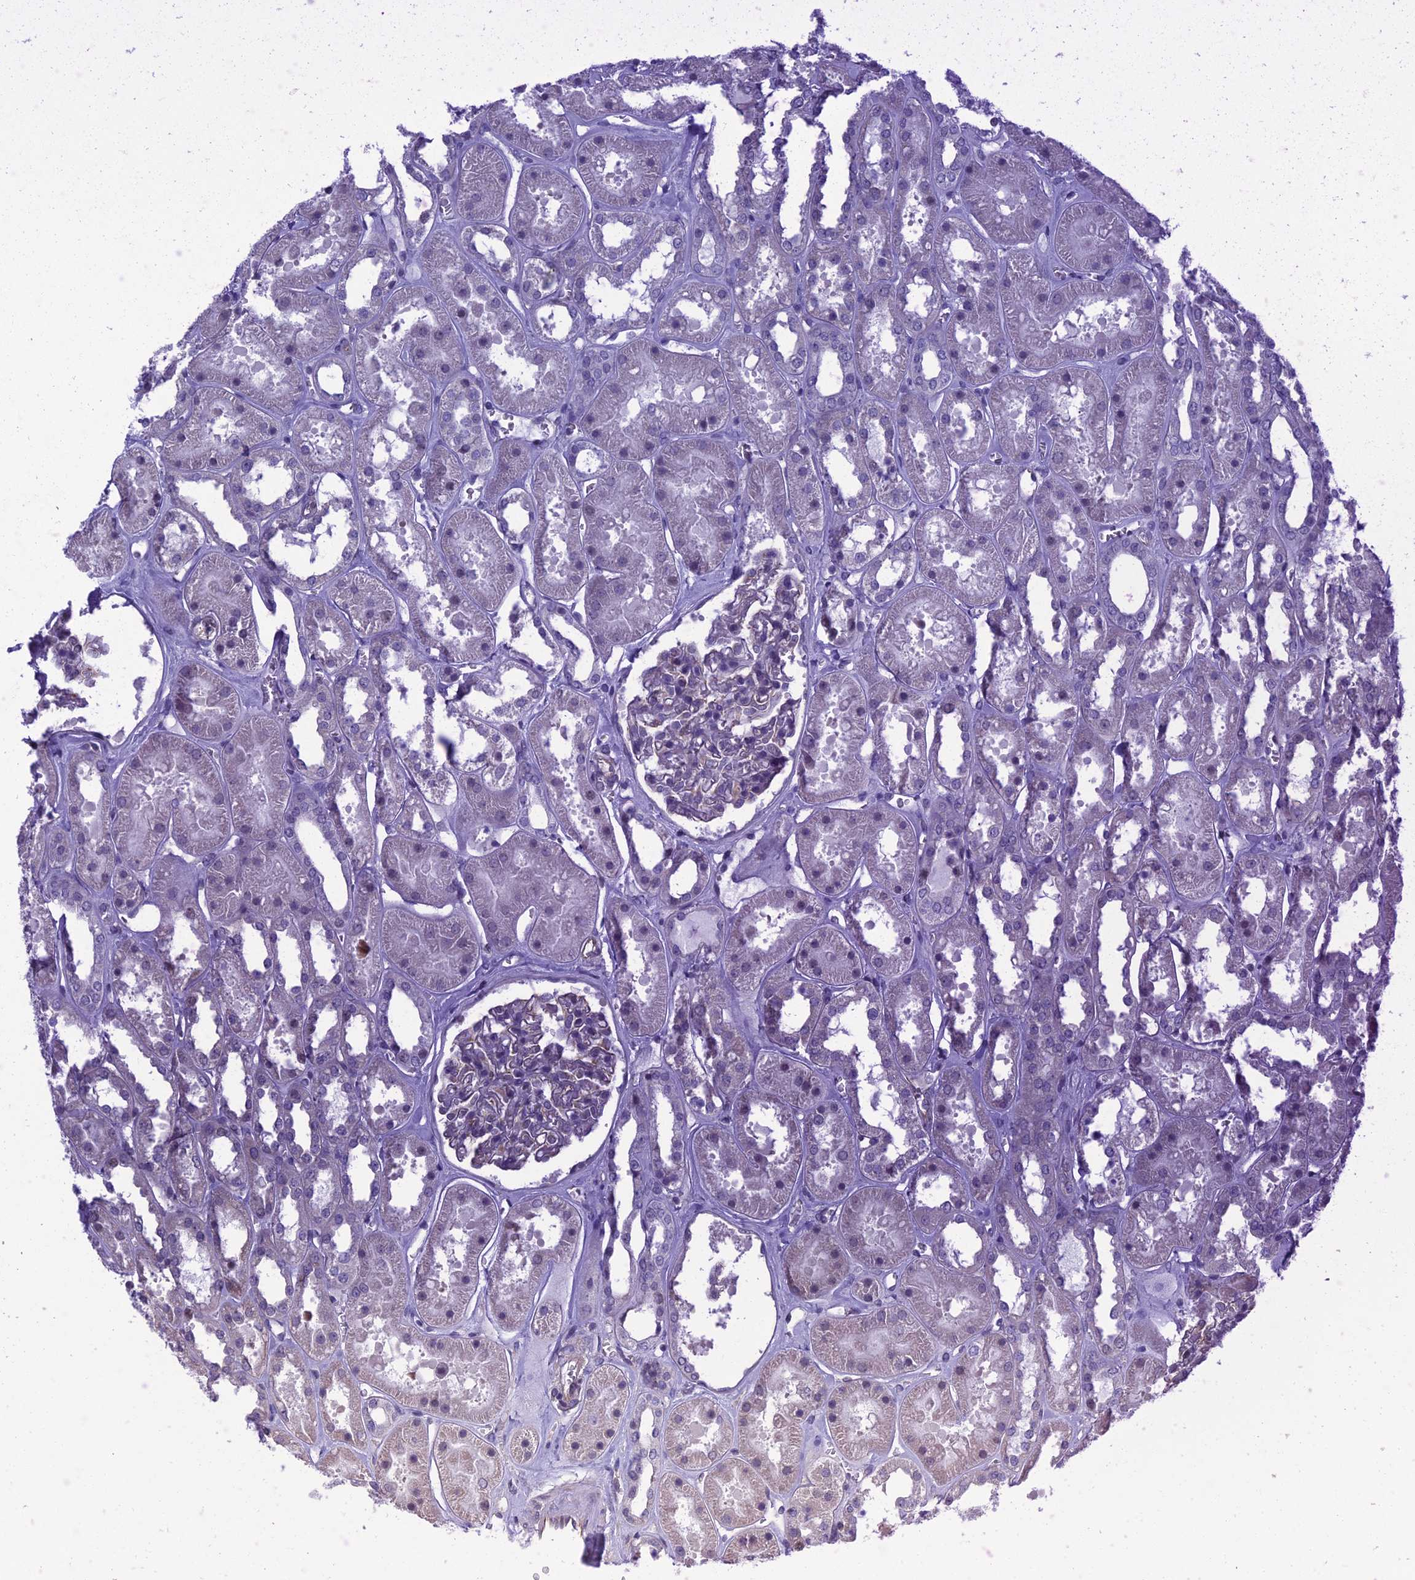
{"staining": {"intensity": "negative", "quantity": "none", "location": "none"}, "tissue": "kidney", "cell_type": "Cells in glomeruli", "image_type": "normal", "snomed": [{"axis": "morphology", "description": "Normal tissue, NOS"}, {"axis": "topography", "description": "Kidney"}], "caption": "Immunohistochemistry (IHC) image of unremarkable kidney: kidney stained with DAB (3,3'-diaminobenzidine) demonstrates no significant protein staining in cells in glomeruli.", "gene": "SLC1A6", "patient": {"sex": "female", "age": 41}}